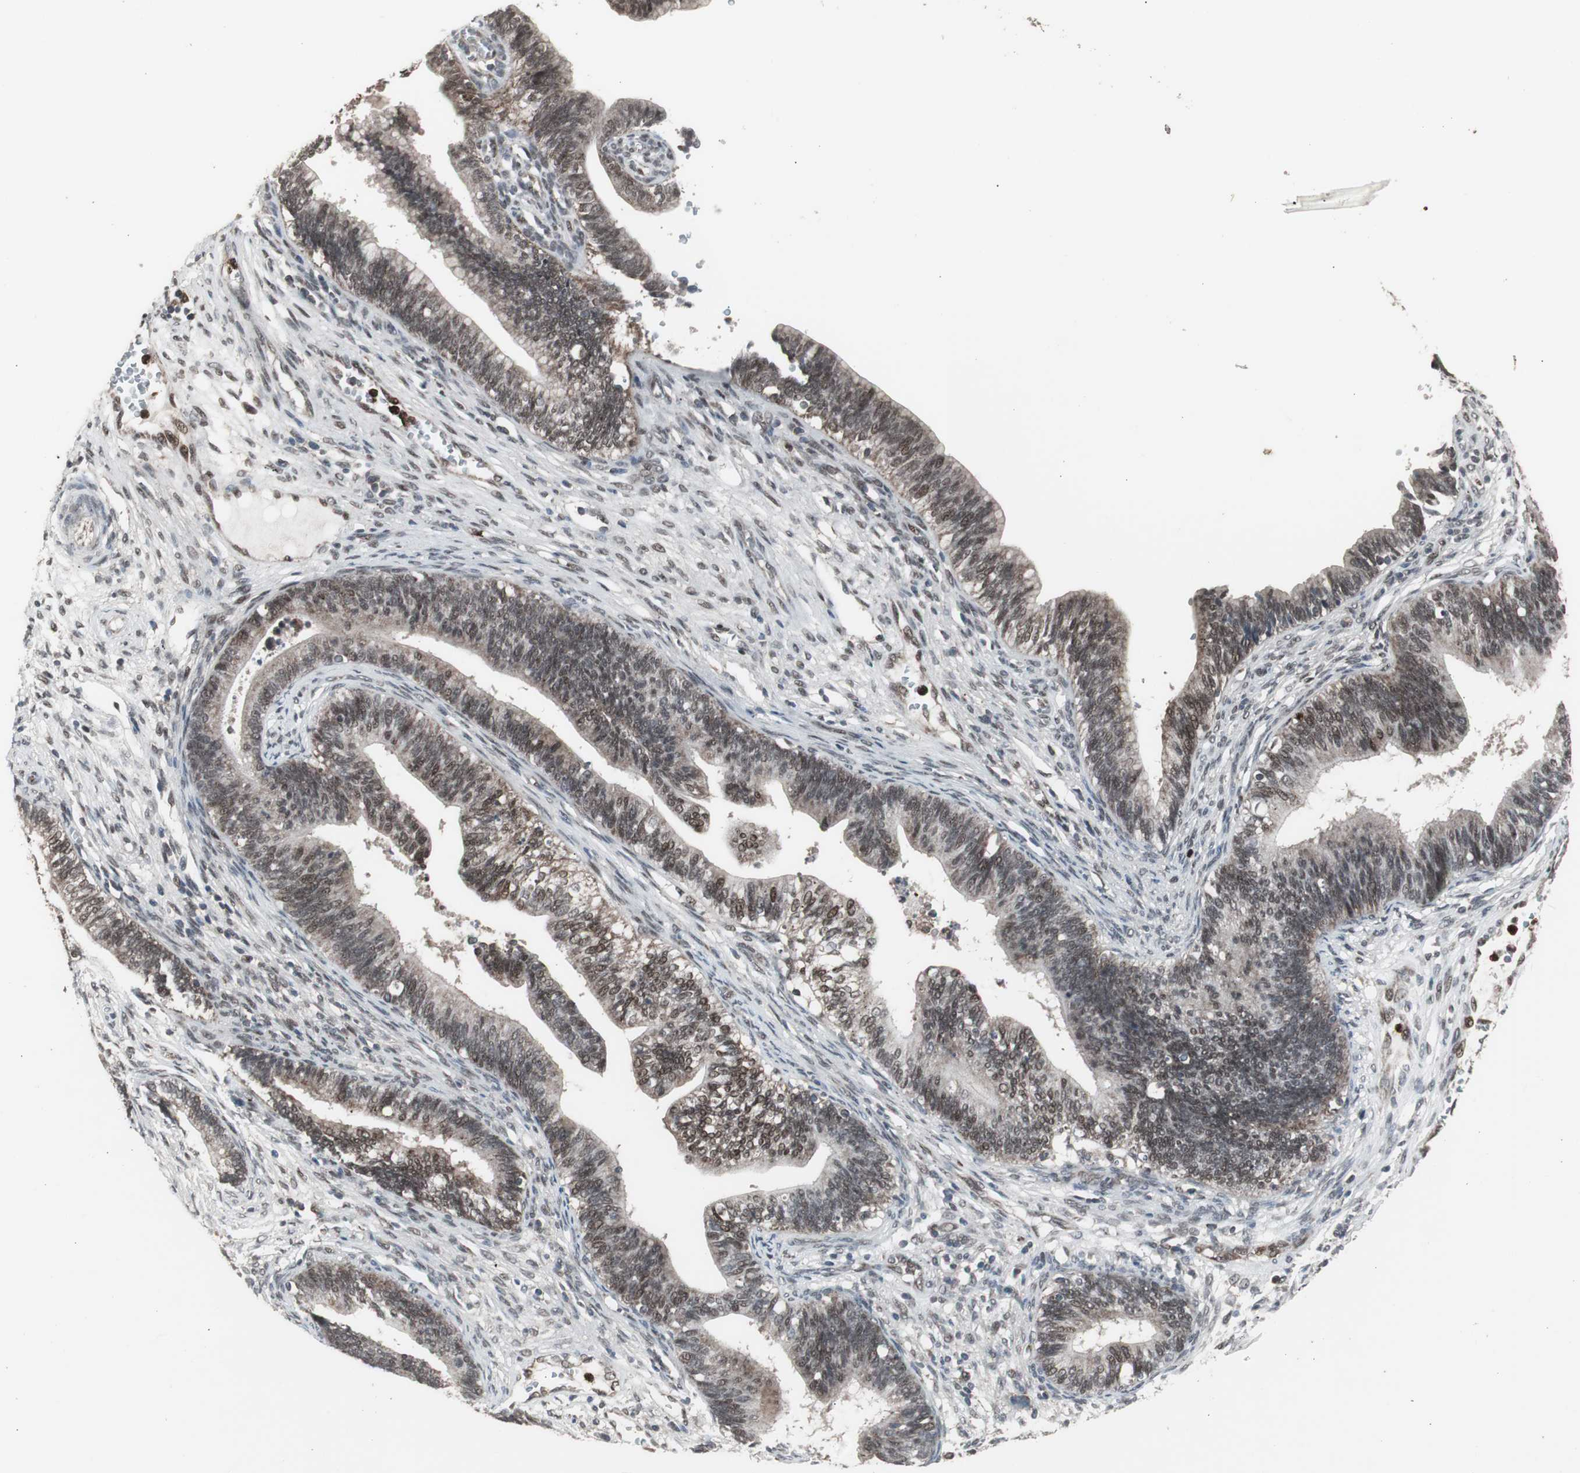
{"staining": {"intensity": "moderate", "quantity": ">75%", "location": "cytoplasmic/membranous,nuclear"}, "tissue": "cervical cancer", "cell_type": "Tumor cells", "image_type": "cancer", "snomed": [{"axis": "morphology", "description": "Adenocarcinoma, NOS"}, {"axis": "topography", "description": "Cervix"}], "caption": "Protein expression by immunohistochemistry displays moderate cytoplasmic/membranous and nuclear positivity in about >75% of tumor cells in cervical adenocarcinoma.", "gene": "RXRA", "patient": {"sex": "female", "age": 44}}